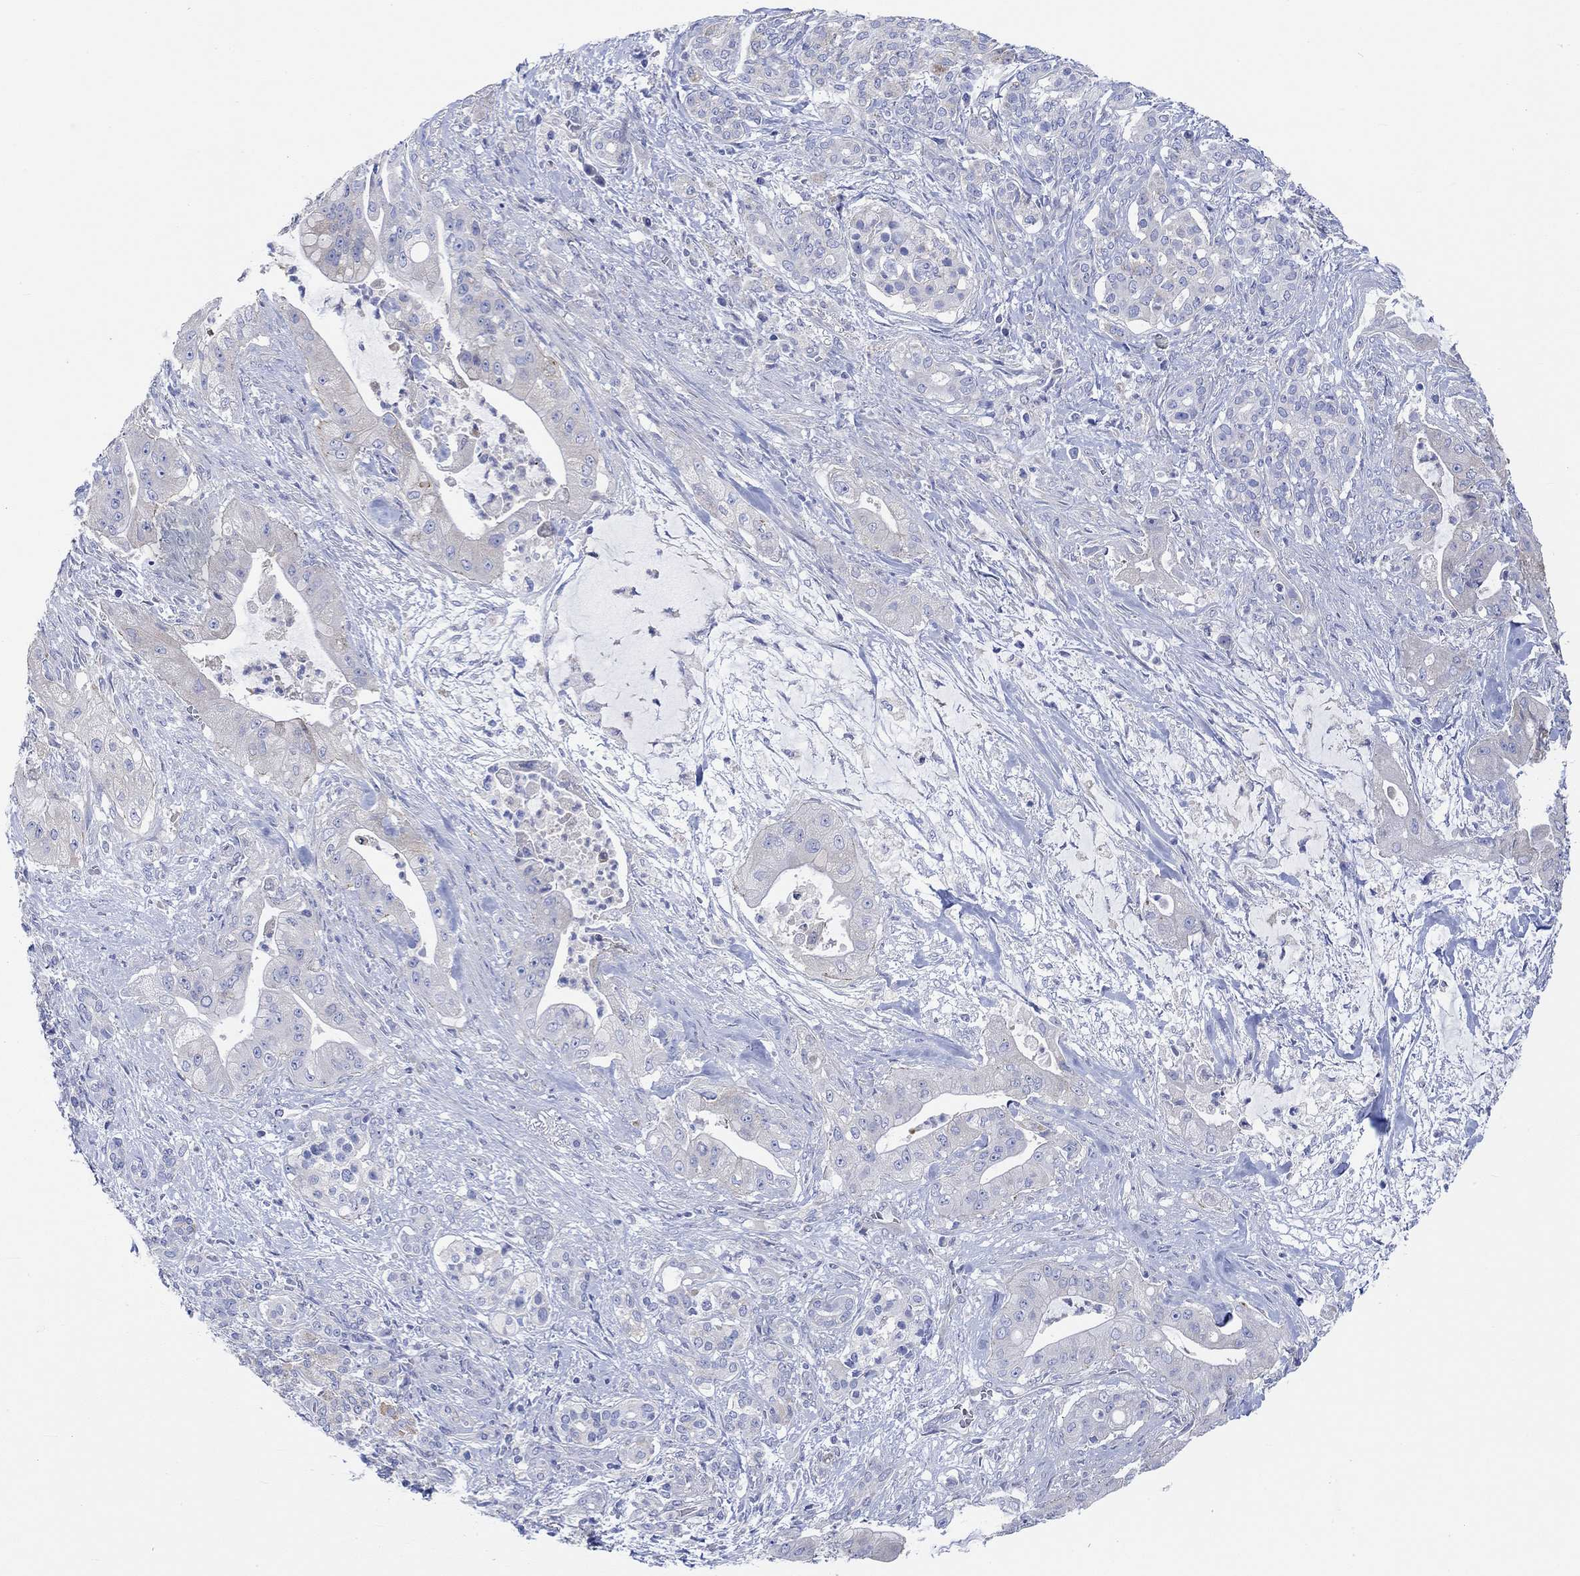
{"staining": {"intensity": "negative", "quantity": "none", "location": "none"}, "tissue": "pancreatic cancer", "cell_type": "Tumor cells", "image_type": "cancer", "snomed": [{"axis": "morphology", "description": "Normal tissue, NOS"}, {"axis": "morphology", "description": "Inflammation, NOS"}, {"axis": "morphology", "description": "Adenocarcinoma, NOS"}, {"axis": "topography", "description": "Pancreas"}], "caption": "Immunohistochemical staining of human pancreatic adenocarcinoma displays no significant staining in tumor cells.", "gene": "REEP6", "patient": {"sex": "male", "age": 57}}